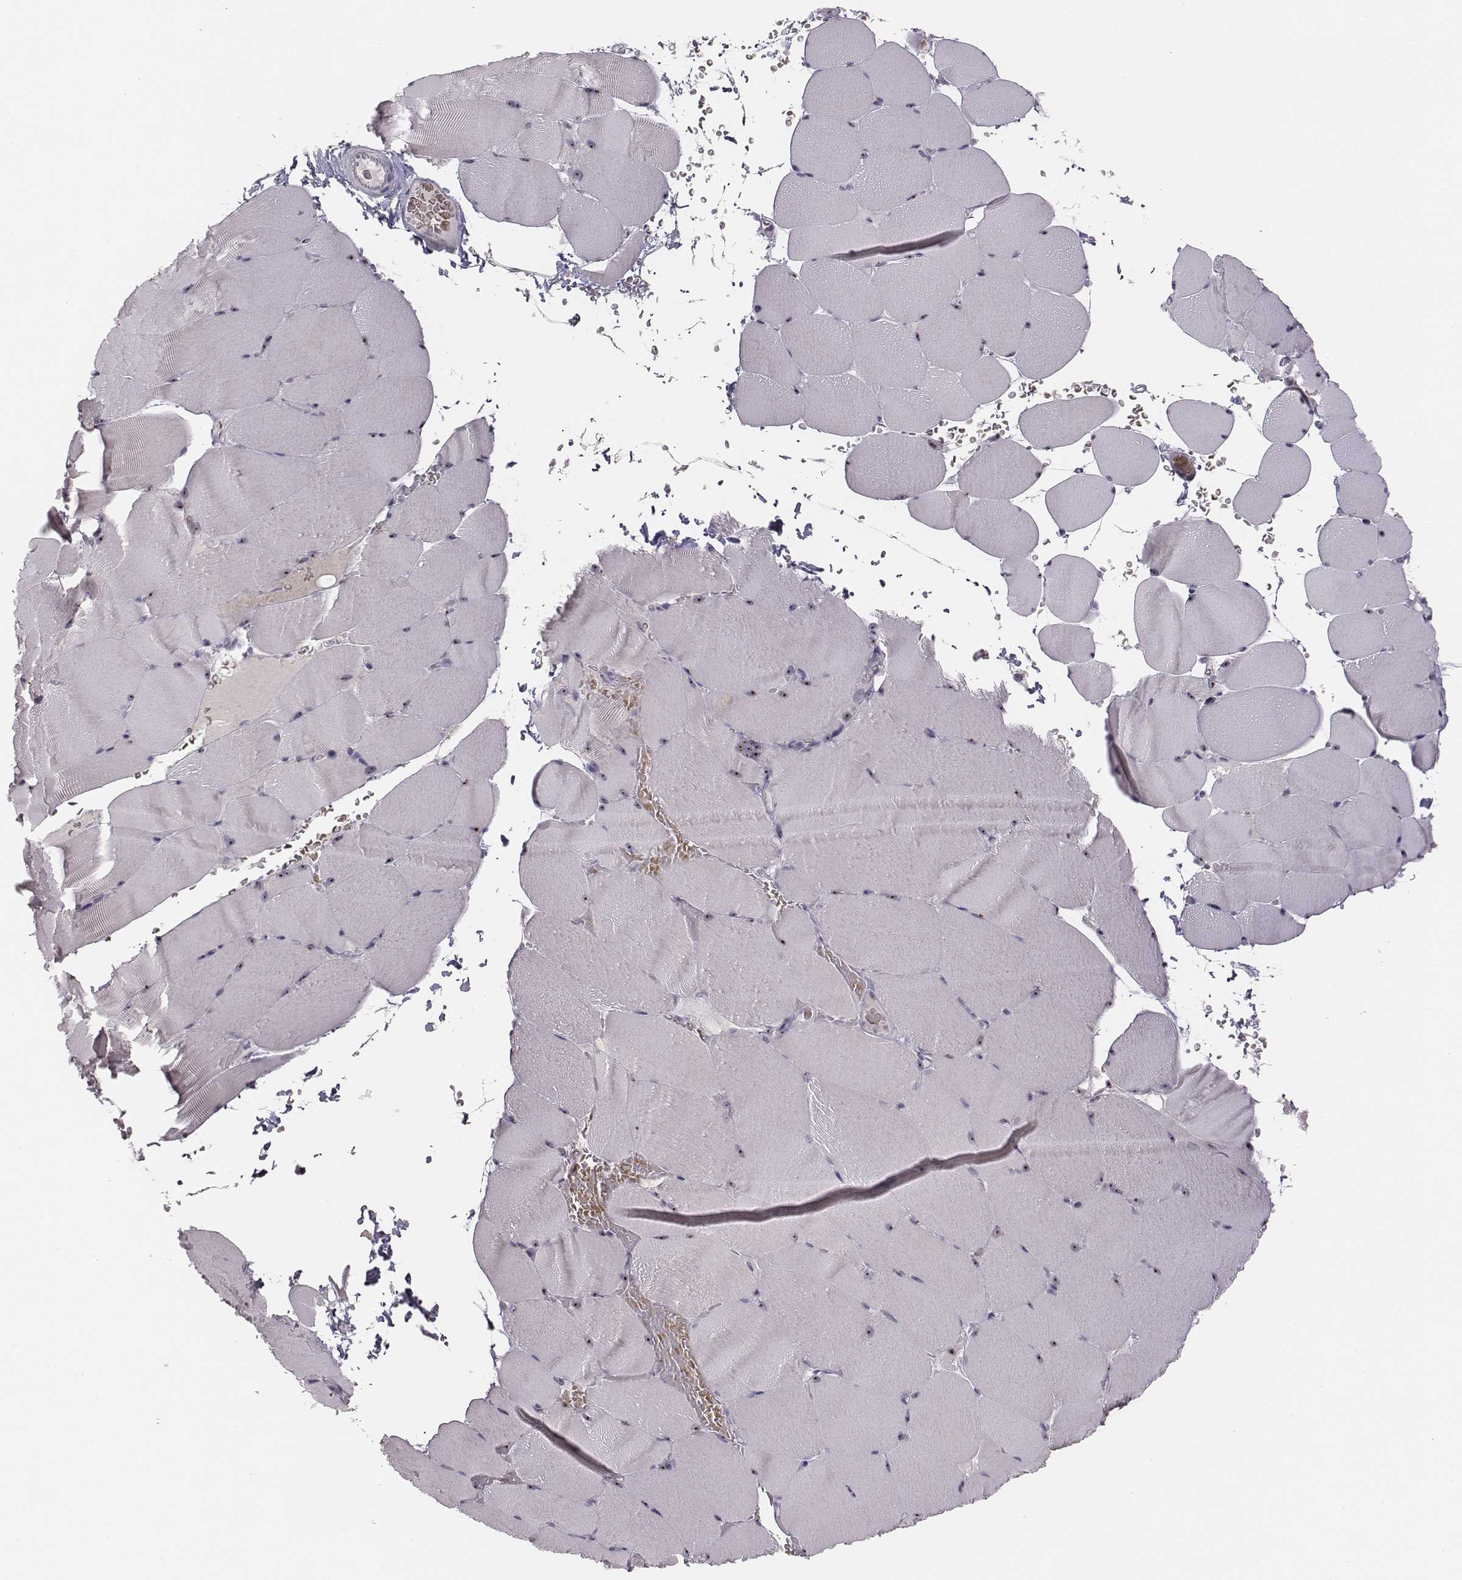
{"staining": {"intensity": "strong", "quantity": ">75%", "location": "nuclear"}, "tissue": "skeletal muscle", "cell_type": "Myocytes", "image_type": "normal", "snomed": [{"axis": "morphology", "description": "Normal tissue, NOS"}, {"axis": "topography", "description": "Skeletal muscle"}], "caption": "Strong nuclear protein staining is seen in about >75% of myocytes in skeletal muscle.", "gene": "NIFK", "patient": {"sex": "female", "age": 37}}